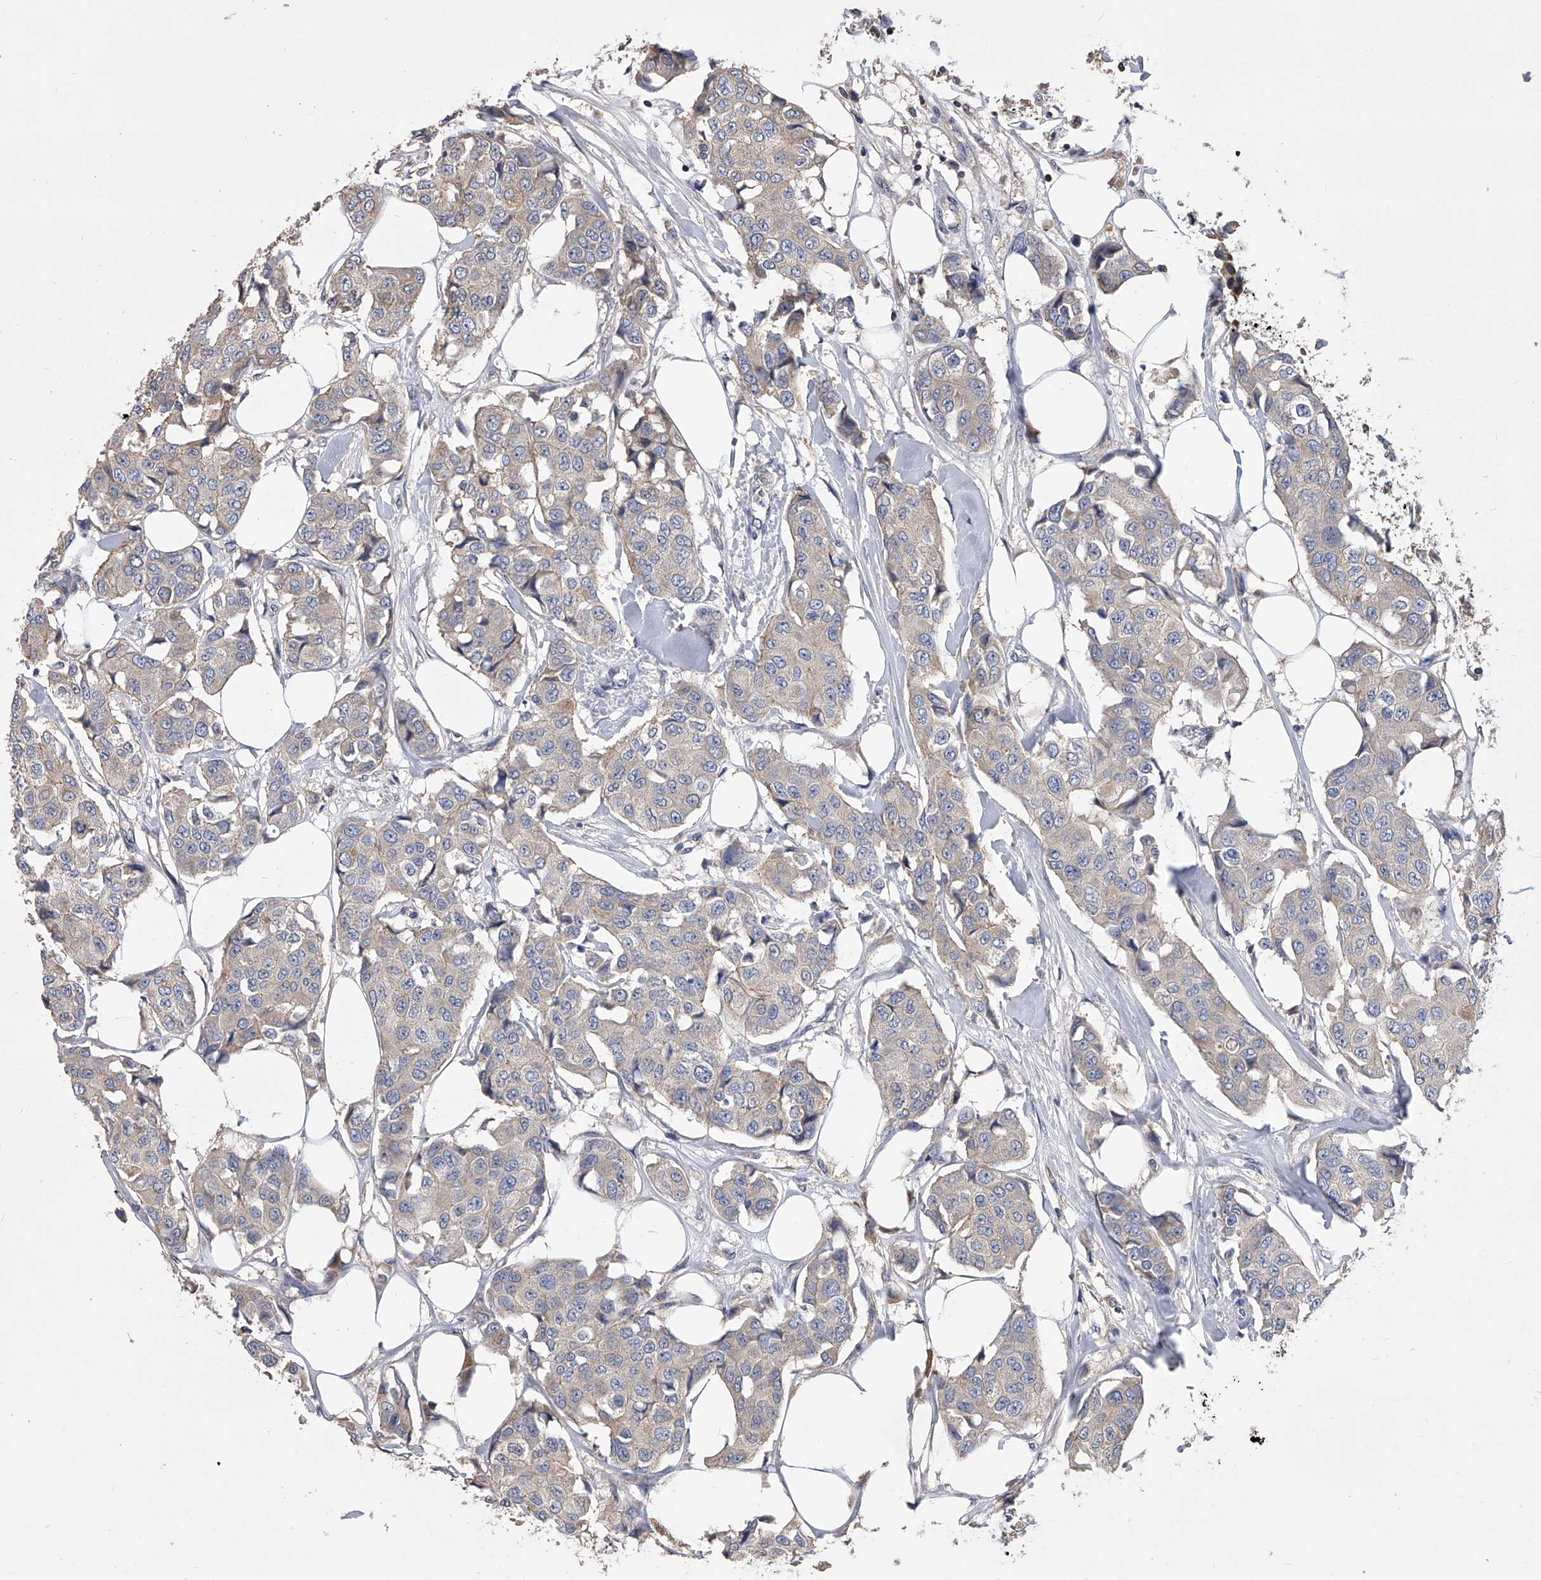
{"staining": {"intensity": "weak", "quantity": "25%-75%", "location": "cytoplasmic/membranous"}, "tissue": "breast cancer", "cell_type": "Tumor cells", "image_type": "cancer", "snomed": [{"axis": "morphology", "description": "Duct carcinoma"}, {"axis": "topography", "description": "Breast"}], "caption": "Tumor cells display low levels of weak cytoplasmic/membranous staining in about 25%-75% of cells in breast cancer. The protein of interest is stained brown, and the nuclei are stained in blue (DAB (3,3'-diaminobenzidine) IHC with brightfield microscopy, high magnification).", "gene": "CUL7", "patient": {"sex": "female", "age": 80}}